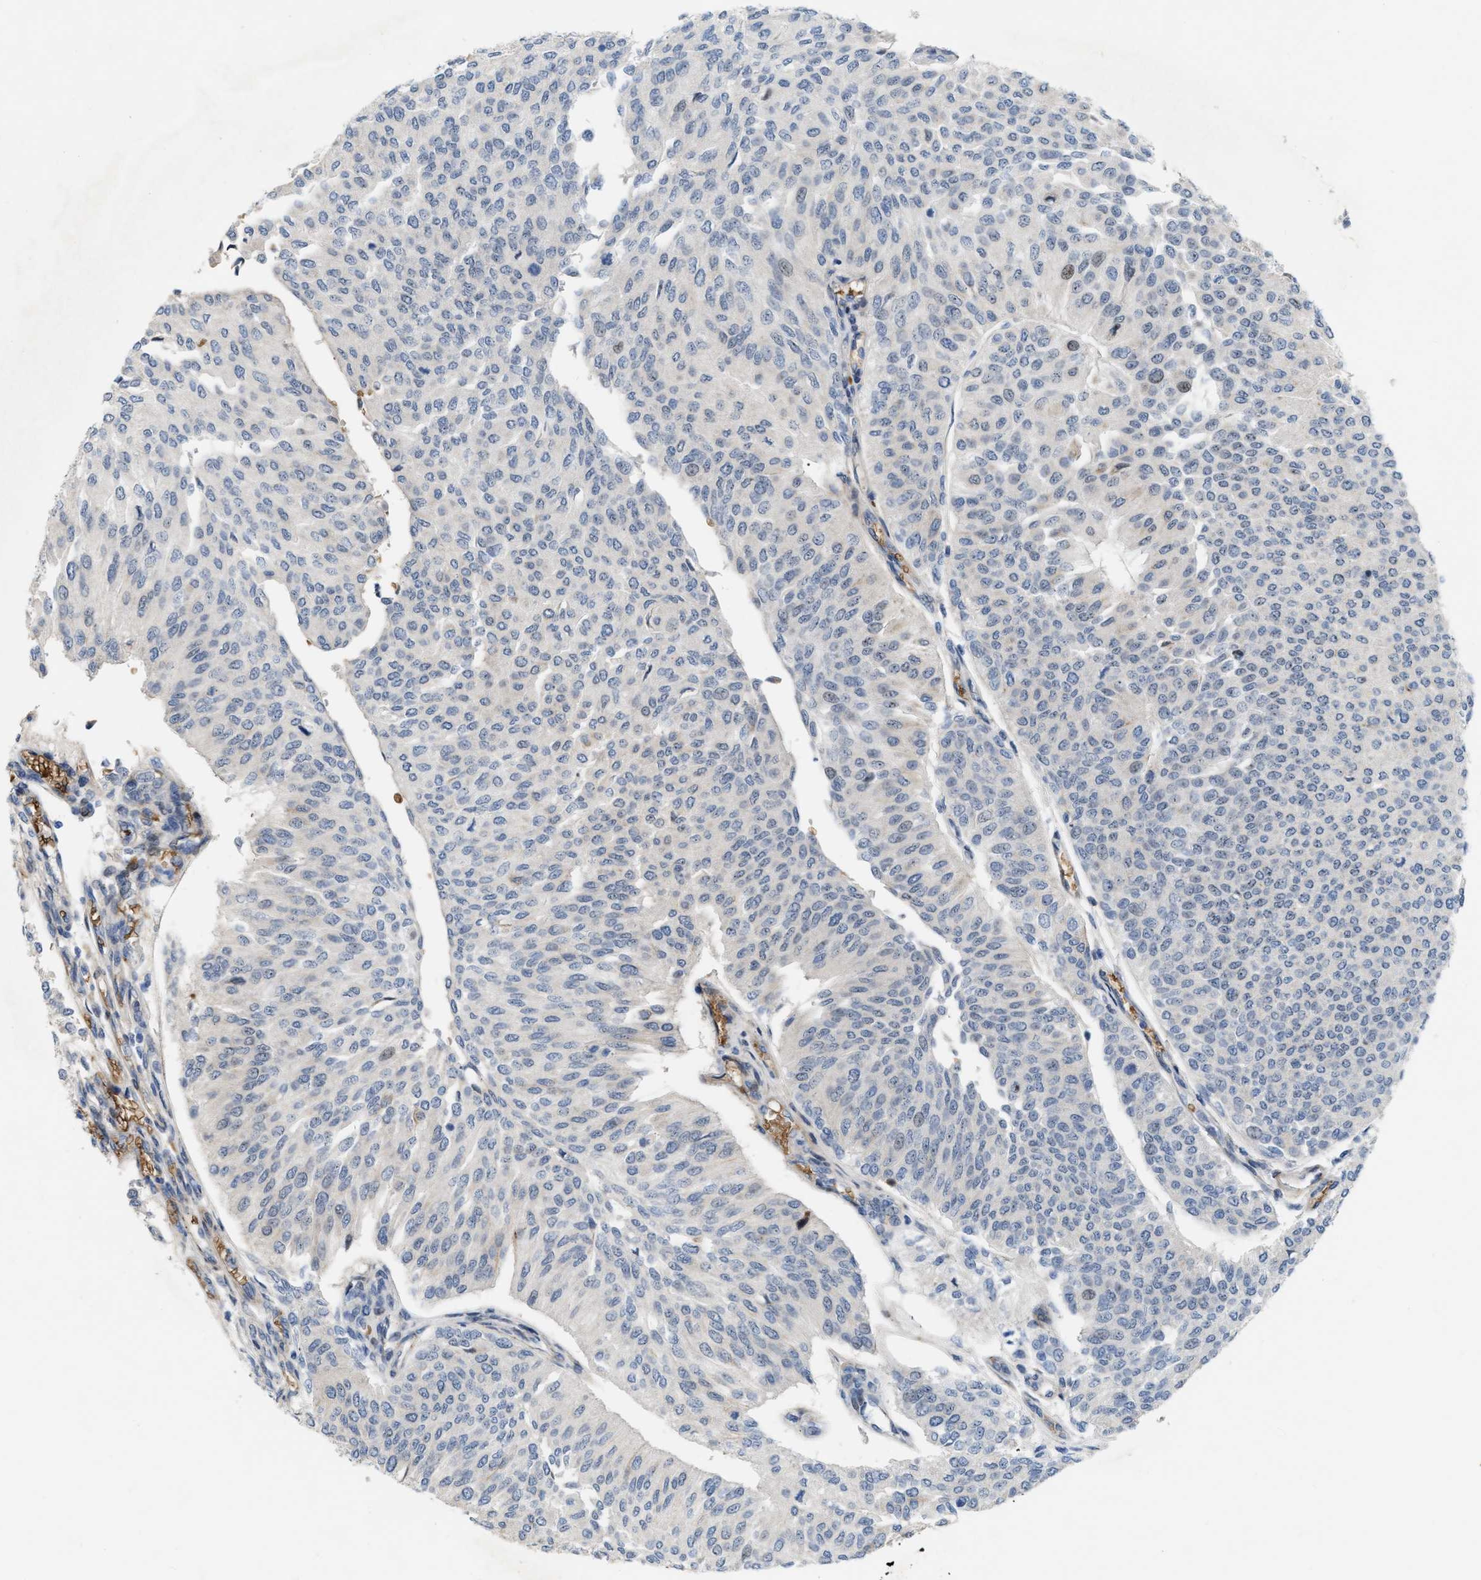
{"staining": {"intensity": "moderate", "quantity": "<25%", "location": "nuclear"}, "tissue": "urothelial cancer", "cell_type": "Tumor cells", "image_type": "cancer", "snomed": [{"axis": "morphology", "description": "Urothelial carcinoma, Low grade"}, {"axis": "topography", "description": "Urinary bladder"}], "caption": "Low-grade urothelial carcinoma stained for a protein demonstrates moderate nuclear positivity in tumor cells. (DAB IHC, brown staining for protein, blue staining for nuclei).", "gene": "POLR1F", "patient": {"sex": "female", "age": 79}}